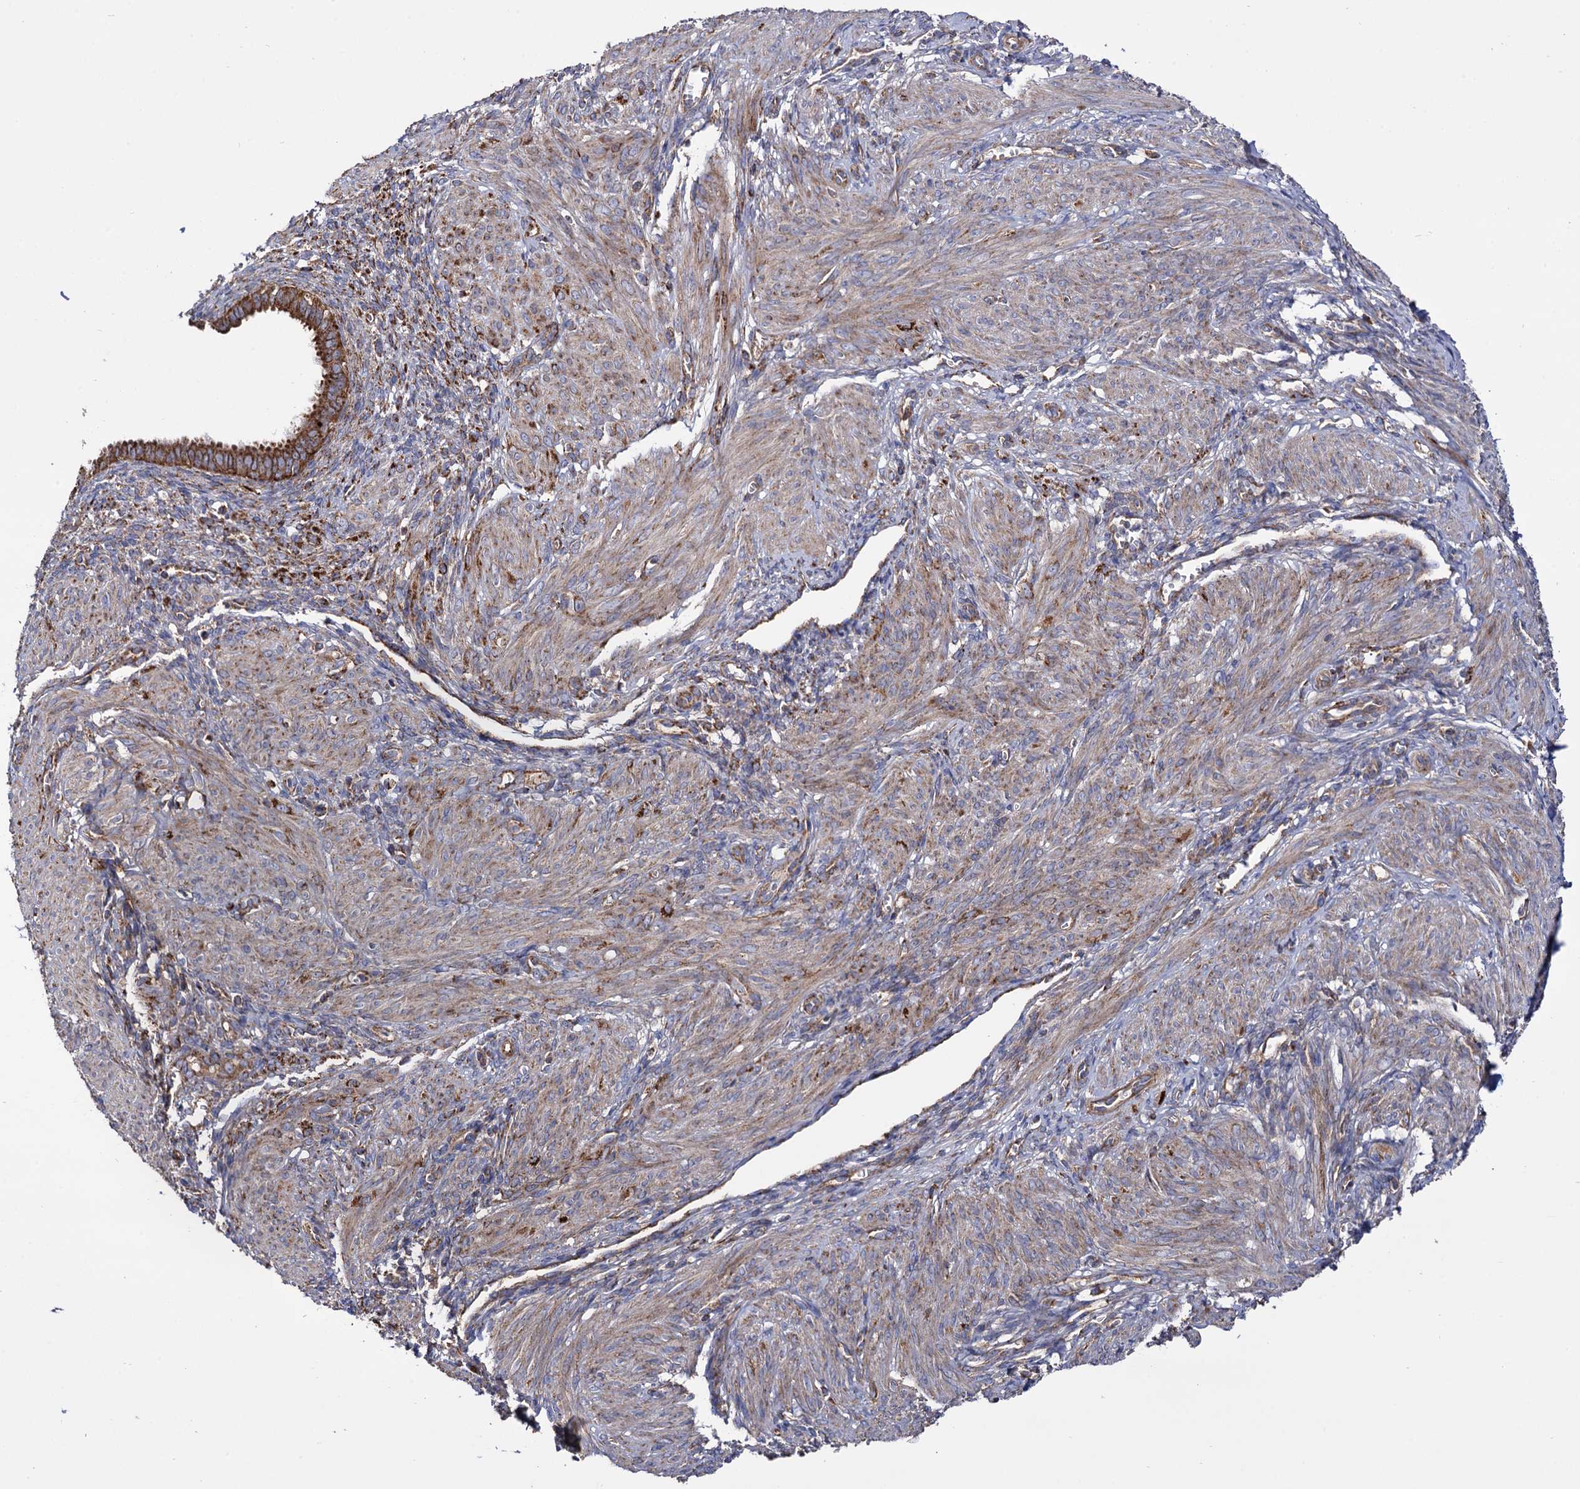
{"staining": {"intensity": "weak", "quantity": "25%-75%", "location": "cytoplasmic/membranous"}, "tissue": "smooth muscle", "cell_type": "Smooth muscle cells", "image_type": "normal", "snomed": [{"axis": "morphology", "description": "Normal tissue, NOS"}, {"axis": "topography", "description": "Smooth muscle"}], "caption": "A low amount of weak cytoplasmic/membranous expression is identified in about 25%-75% of smooth muscle cells in unremarkable smooth muscle.", "gene": "IQCH", "patient": {"sex": "female", "age": 39}}